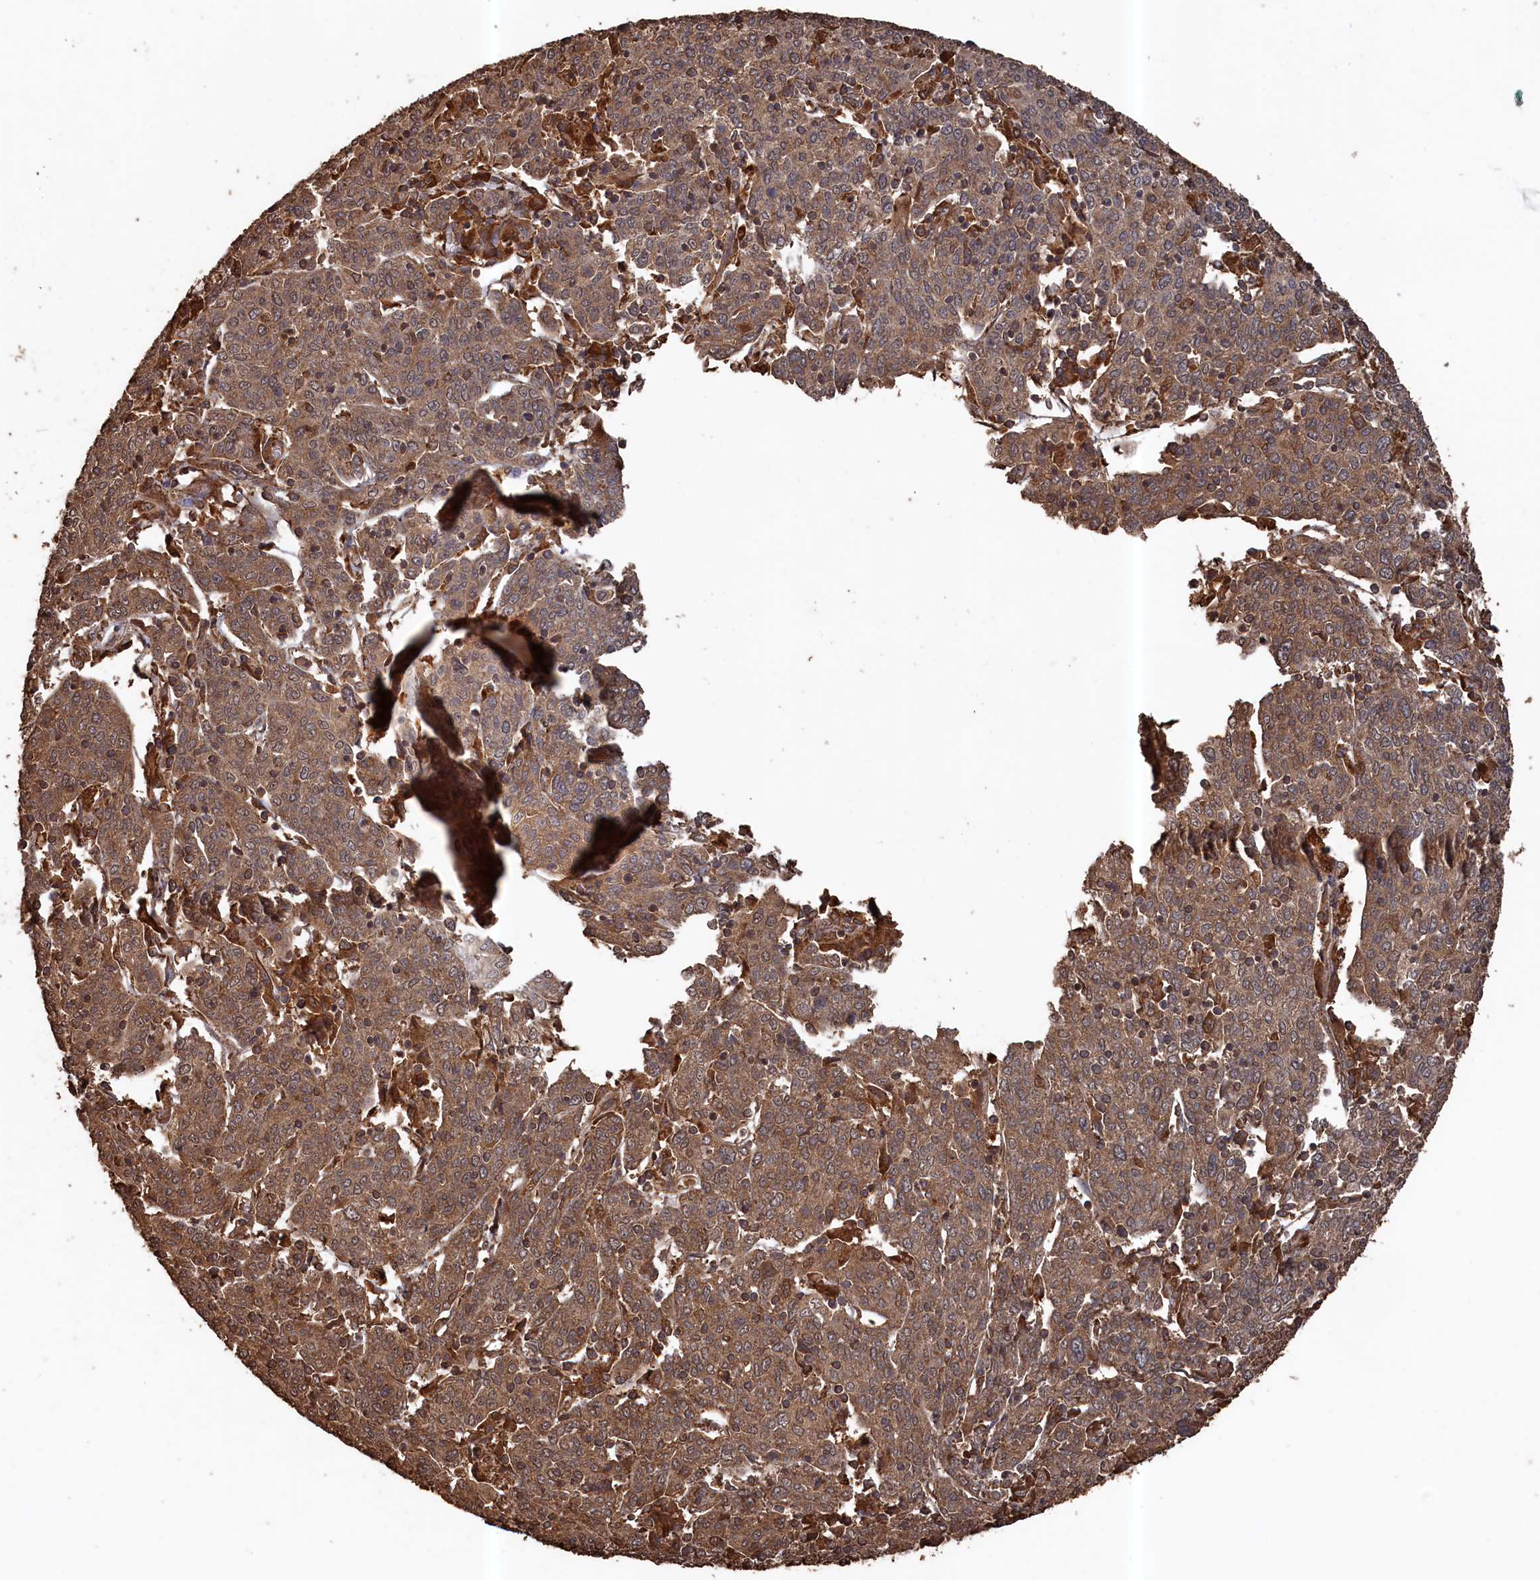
{"staining": {"intensity": "strong", "quantity": "25%-75%", "location": "cytoplasmic/membranous"}, "tissue": "cervical cancer", "cell_type": "Tumor cells", "image_type": "cancer", "snomed": [{"axis": "morphology", "description": "Squamous cell carcinoma, NOS"}, {"axis": "topography", "description": "Cervix"}], "caption": "A brown stain labels strong cytoplasmic/membranous positivity of a protein in cervical squamous cell carcinoma tumor cells.", "gene": "SNX33", "patient": {"sex": "female", "age": 67}}